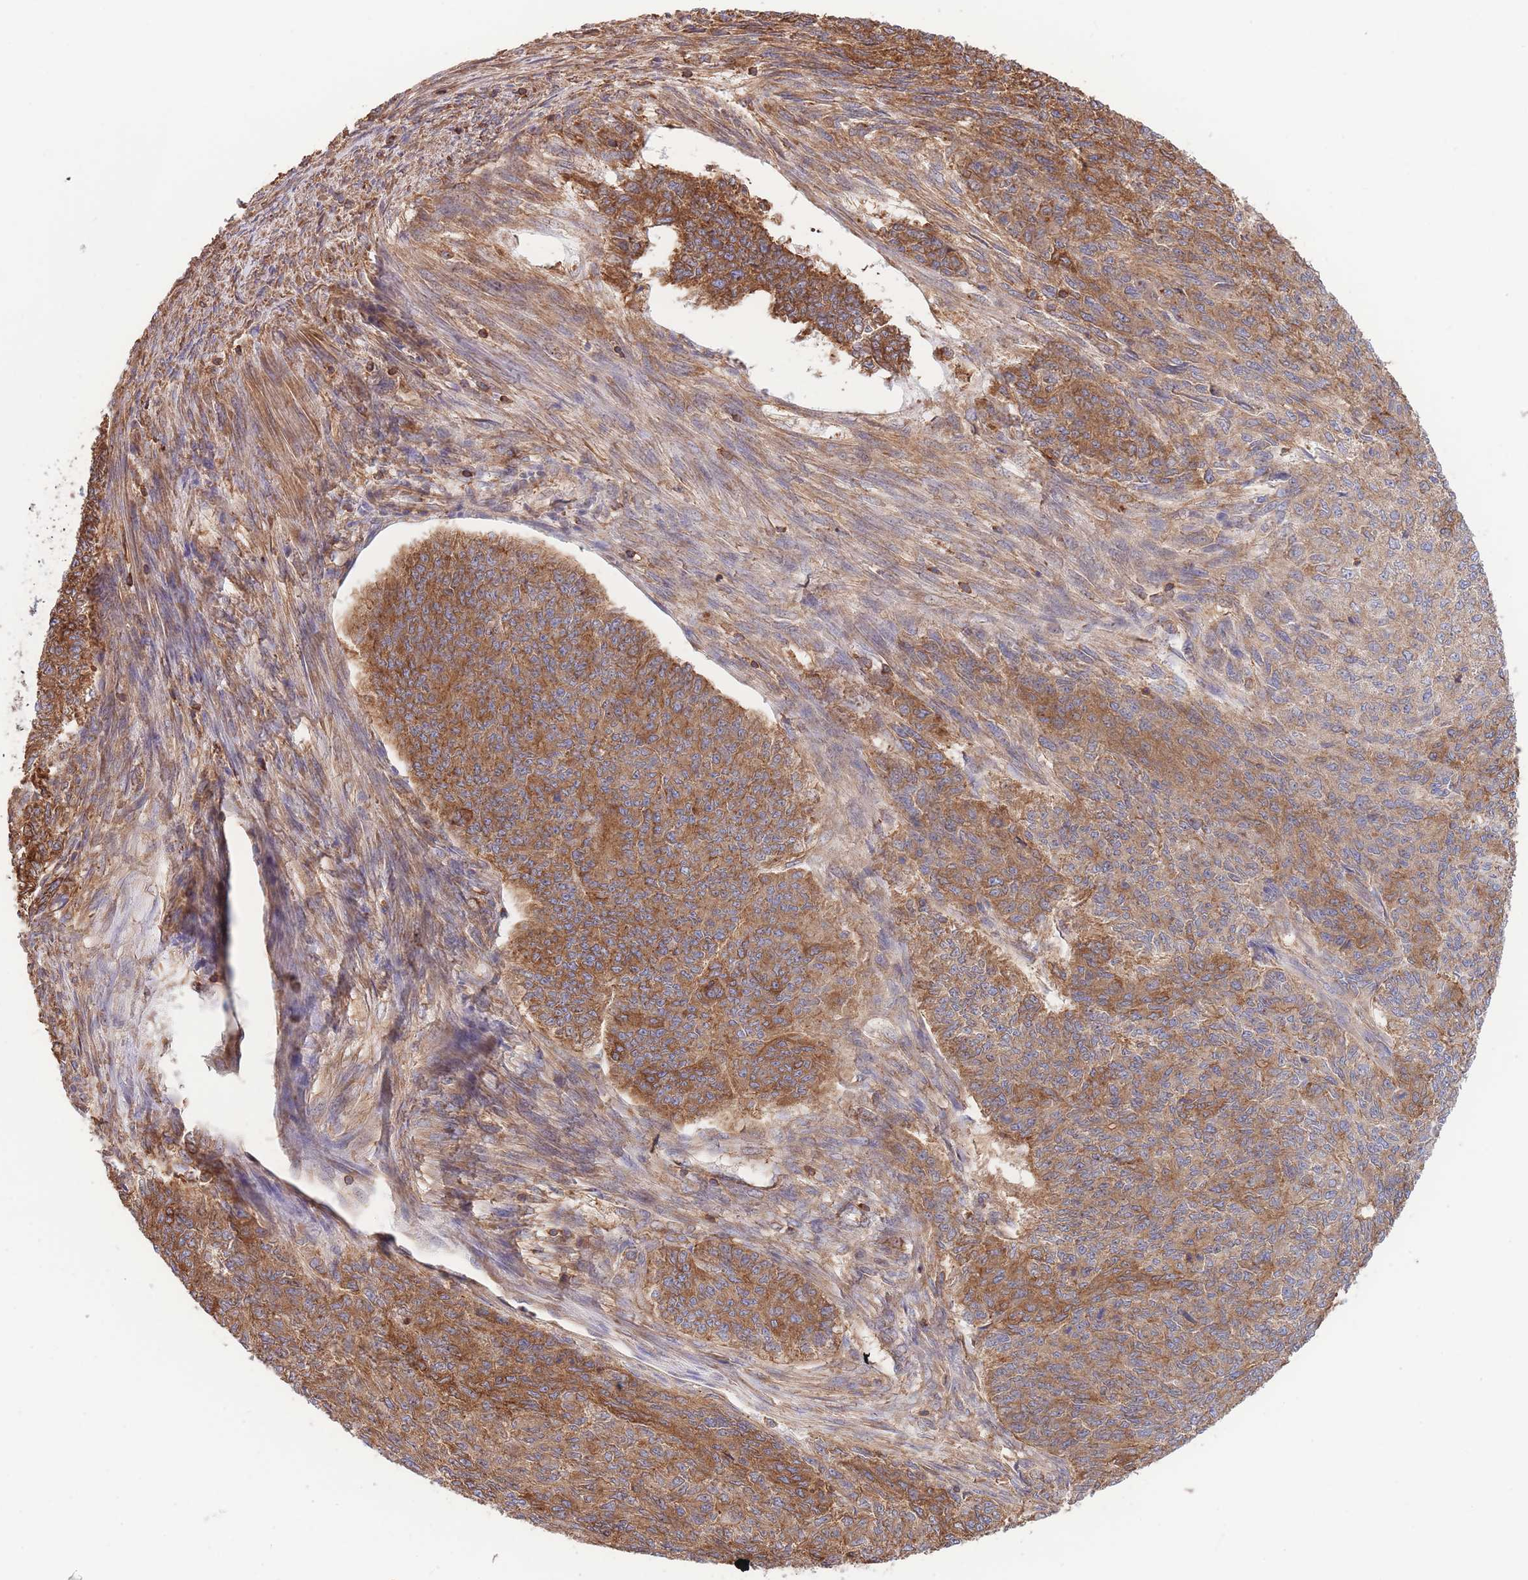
{"staining": {"intensity": "strong", "quantity": "25%-75%", "location": "cytoplasmic/membranous"}, "tissue": "endometrial cancer", "cell_type": "Tumor cells", "image_type": "cancer", "snomed": [{"axis": "morphology", "description": "Adenocarcinoma, NOS"}, {"axis": "topography", "description": "Endometrium"}], "caption": "A histopathology image of adenocarcinoma (endometrial) stained for a protein shows strong cytoplasmic/membranous brown staining in tumor cells. The protein is shown in brown color, while the nuclei are stained blue.", "gene": "LRRN4CL", "patient": {"sex": "female", "age": 32}}